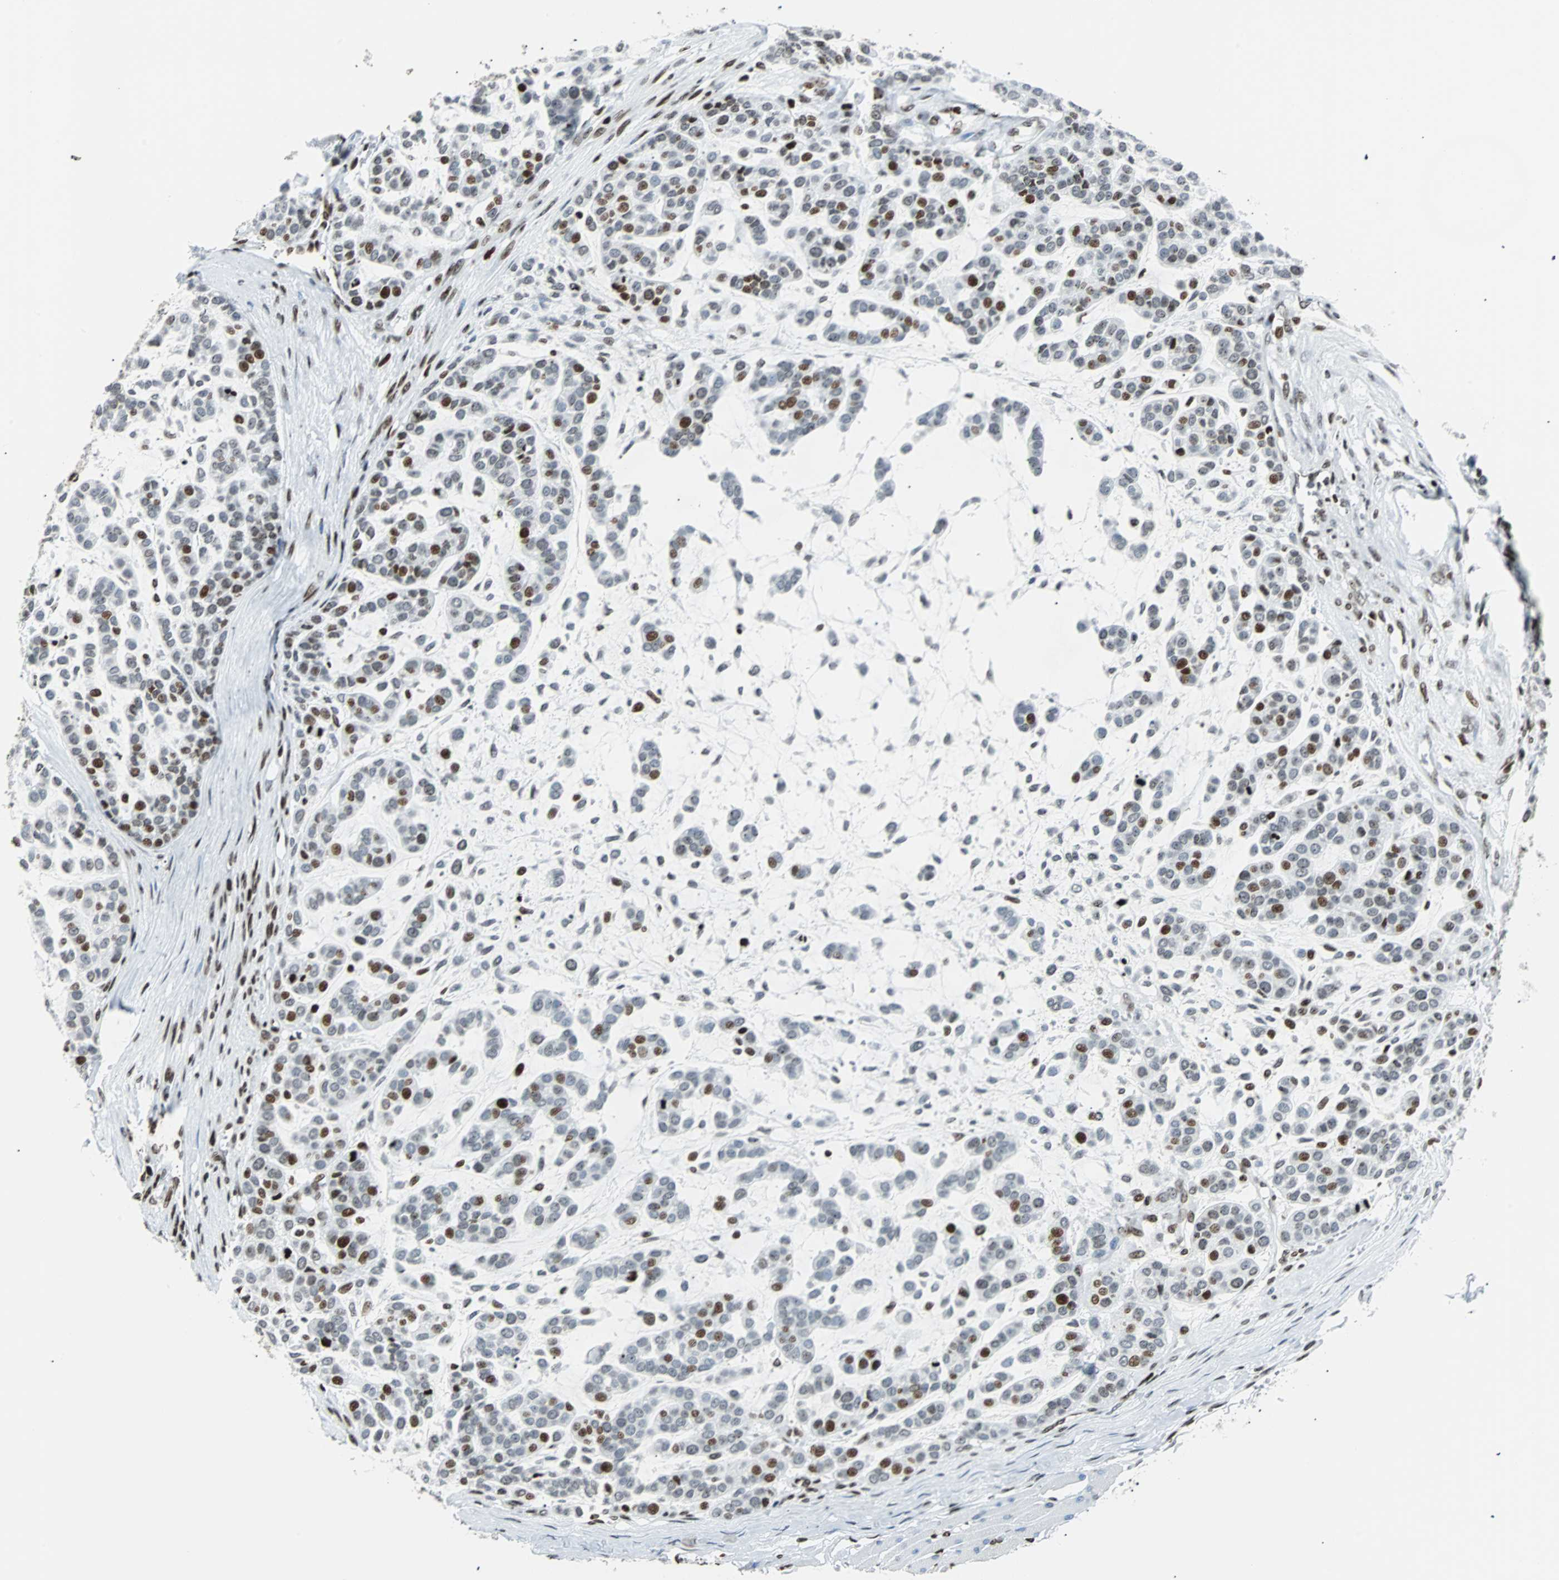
{"staining": {"intensity": "strong", "quantity": "<25%", "location": "nuclear"}, "tissue": "head and neck cancer", "cell_type": "Tumor cells", "image_type": "cancer", "snomed": [{"axis": "morphology", "description": "Adenocarcinoma, NOS"}, {"axis": "morphology", "description": "Adenoma, NOS"}, {"axis": "topography", "description": "Head-Neck"}], "caption": "Strong nuclear staining is seen in about <25% of tumor cells in adenocarcinoma (head and neck).", "gene": "ZNF131", "patient": {"sex": "female", "age": 55}}